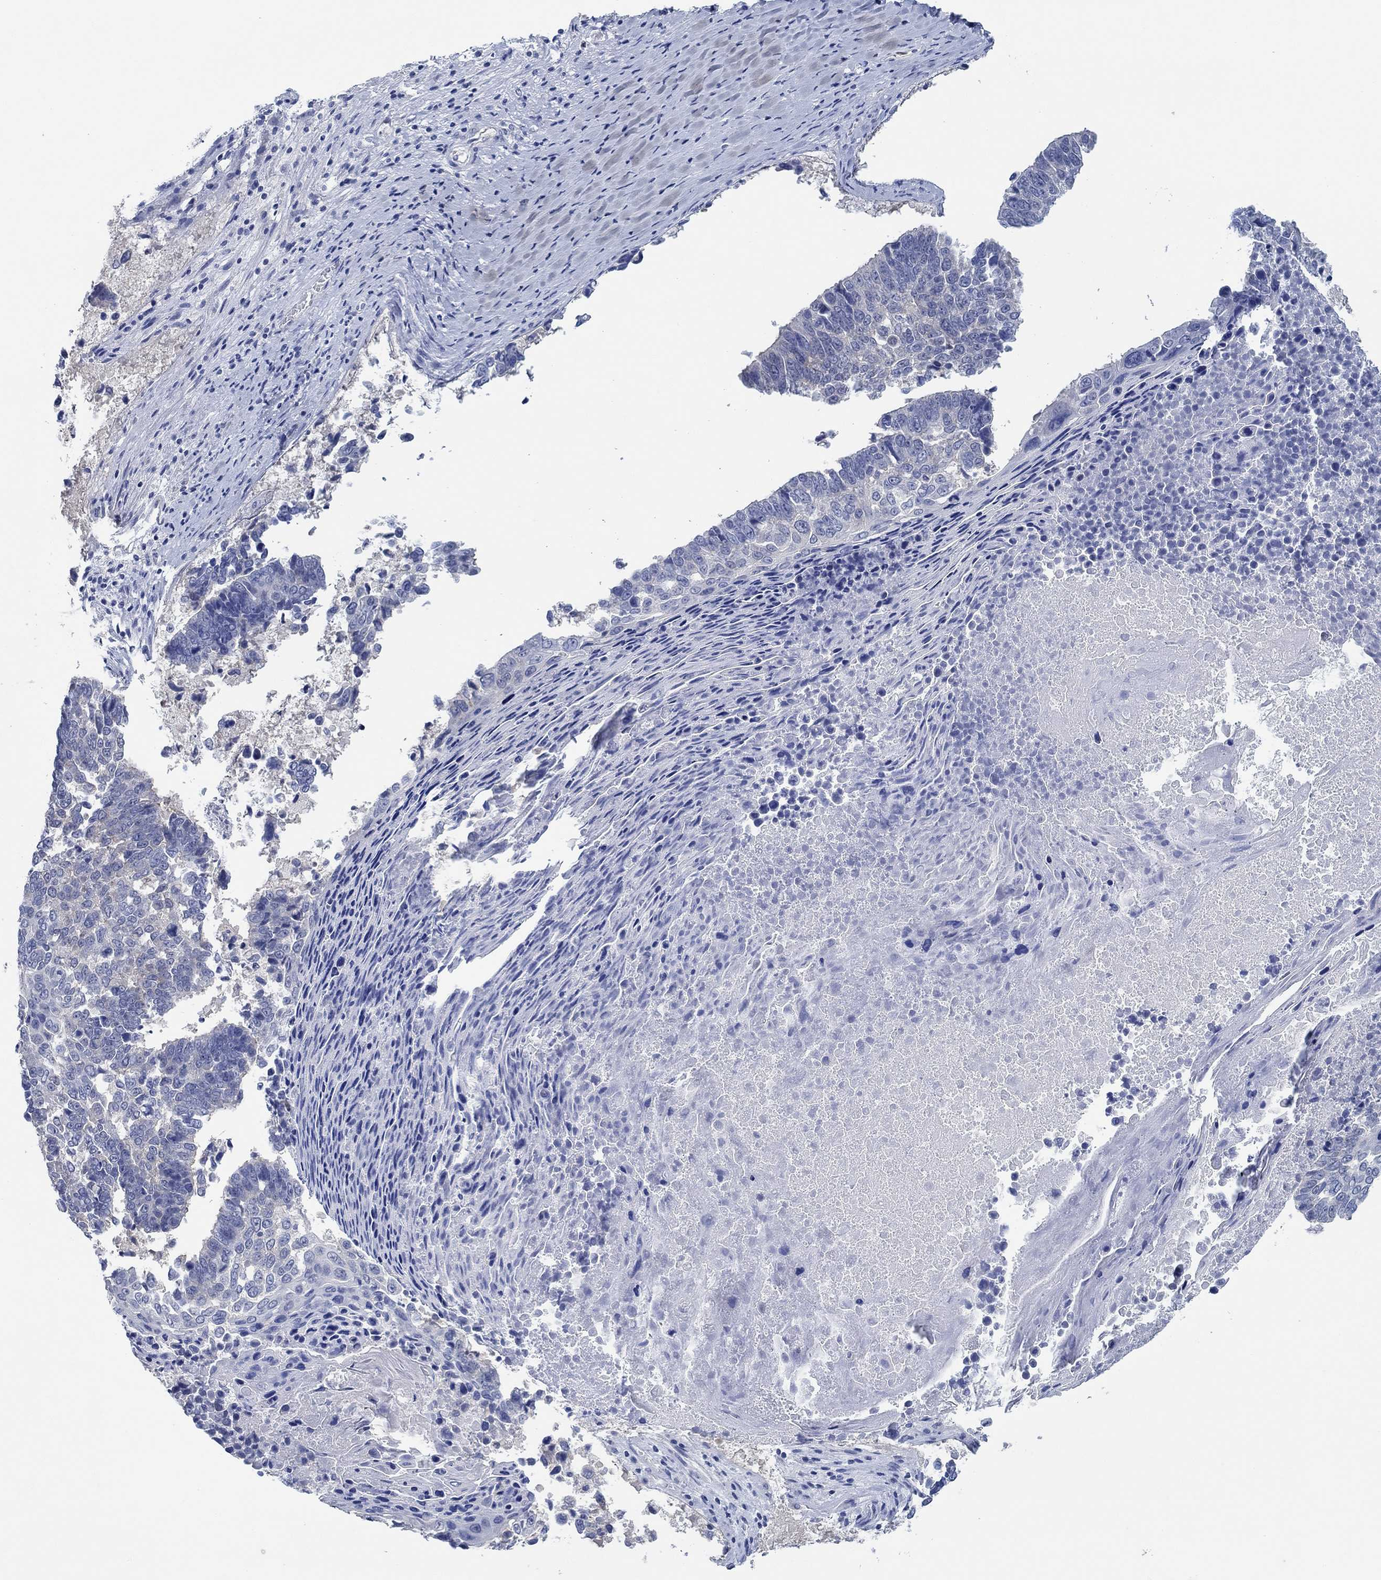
{"staining": {"intensity": "negative", "quantity": "none", "location": "none"}, "tissue": "lung cancer", "cell_type": "Tumor cells", "image_type": "cancer", "snomed": [{"axis": "morphology", "description": "Squamous cell carcinoma, NOS"}, {"axis": "topography", "description": "Lung"}], "caption": "Protein analysis of lung squamous cell carcinoma demonstrates no significant expression in tumor cells. (DAB (3,3'-diaminobenzidine) IHC with hematoxylin counter stain).", "gene": "ZNF671", "patient": {"sex": "male", "age": 73}}